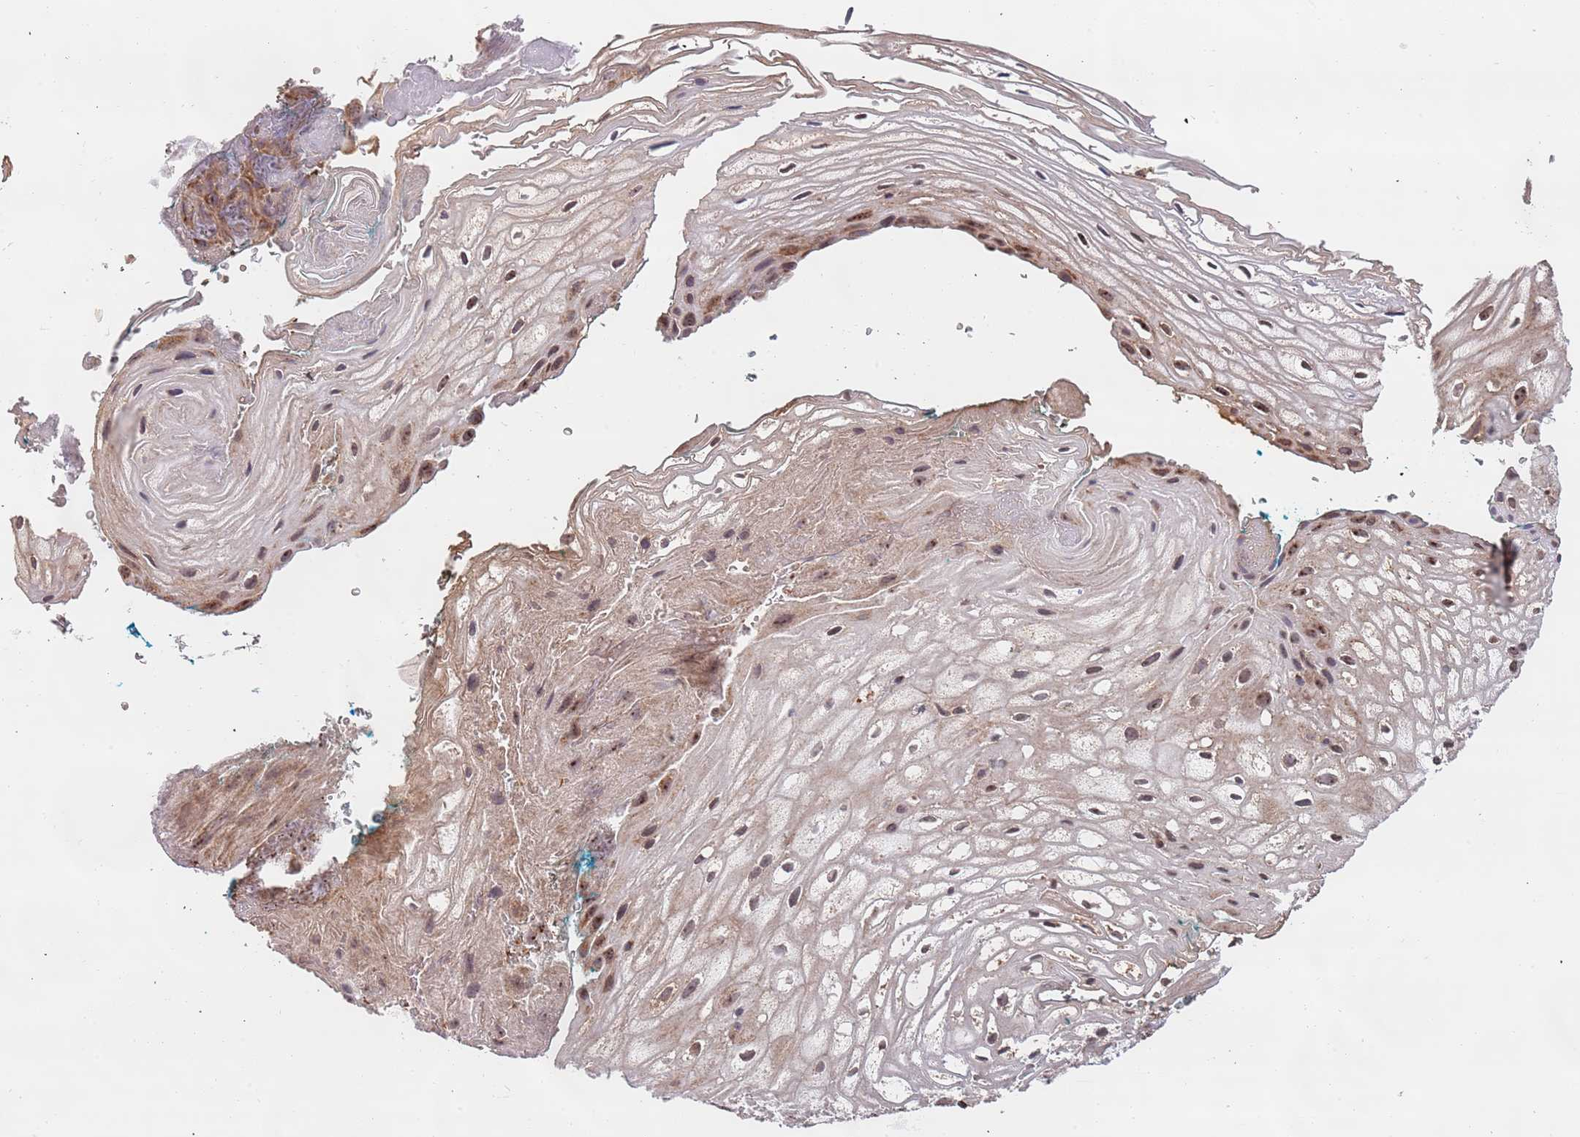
{"staining": {"intensity": "moderate", "quantity": ">75%", "location": "cytoplasmic/membranous,nuclear"}, "tissue": "vagina", "cell_type": "Squamous epithelial cells", "image_type": "normal", "snomed": [{"axis": "morphology", "description": "Normal tissue, NOS"}, {"axis": "morphology", "description": "Adenocarcinoma, NOS"}, {"axis": "topography", "description": "Rectum"}, {"axis": "topography", "description": "Vagina"}], "caption": "About >75% of squamous epithelial cells in benign vagina exhibit moderate cytoplasmic/membranous,nuclear protein positivity as visualized by brown immunohistochemical staining.", "gene": "DCHS1", "patient": {"sex": "female", "age": 71}}